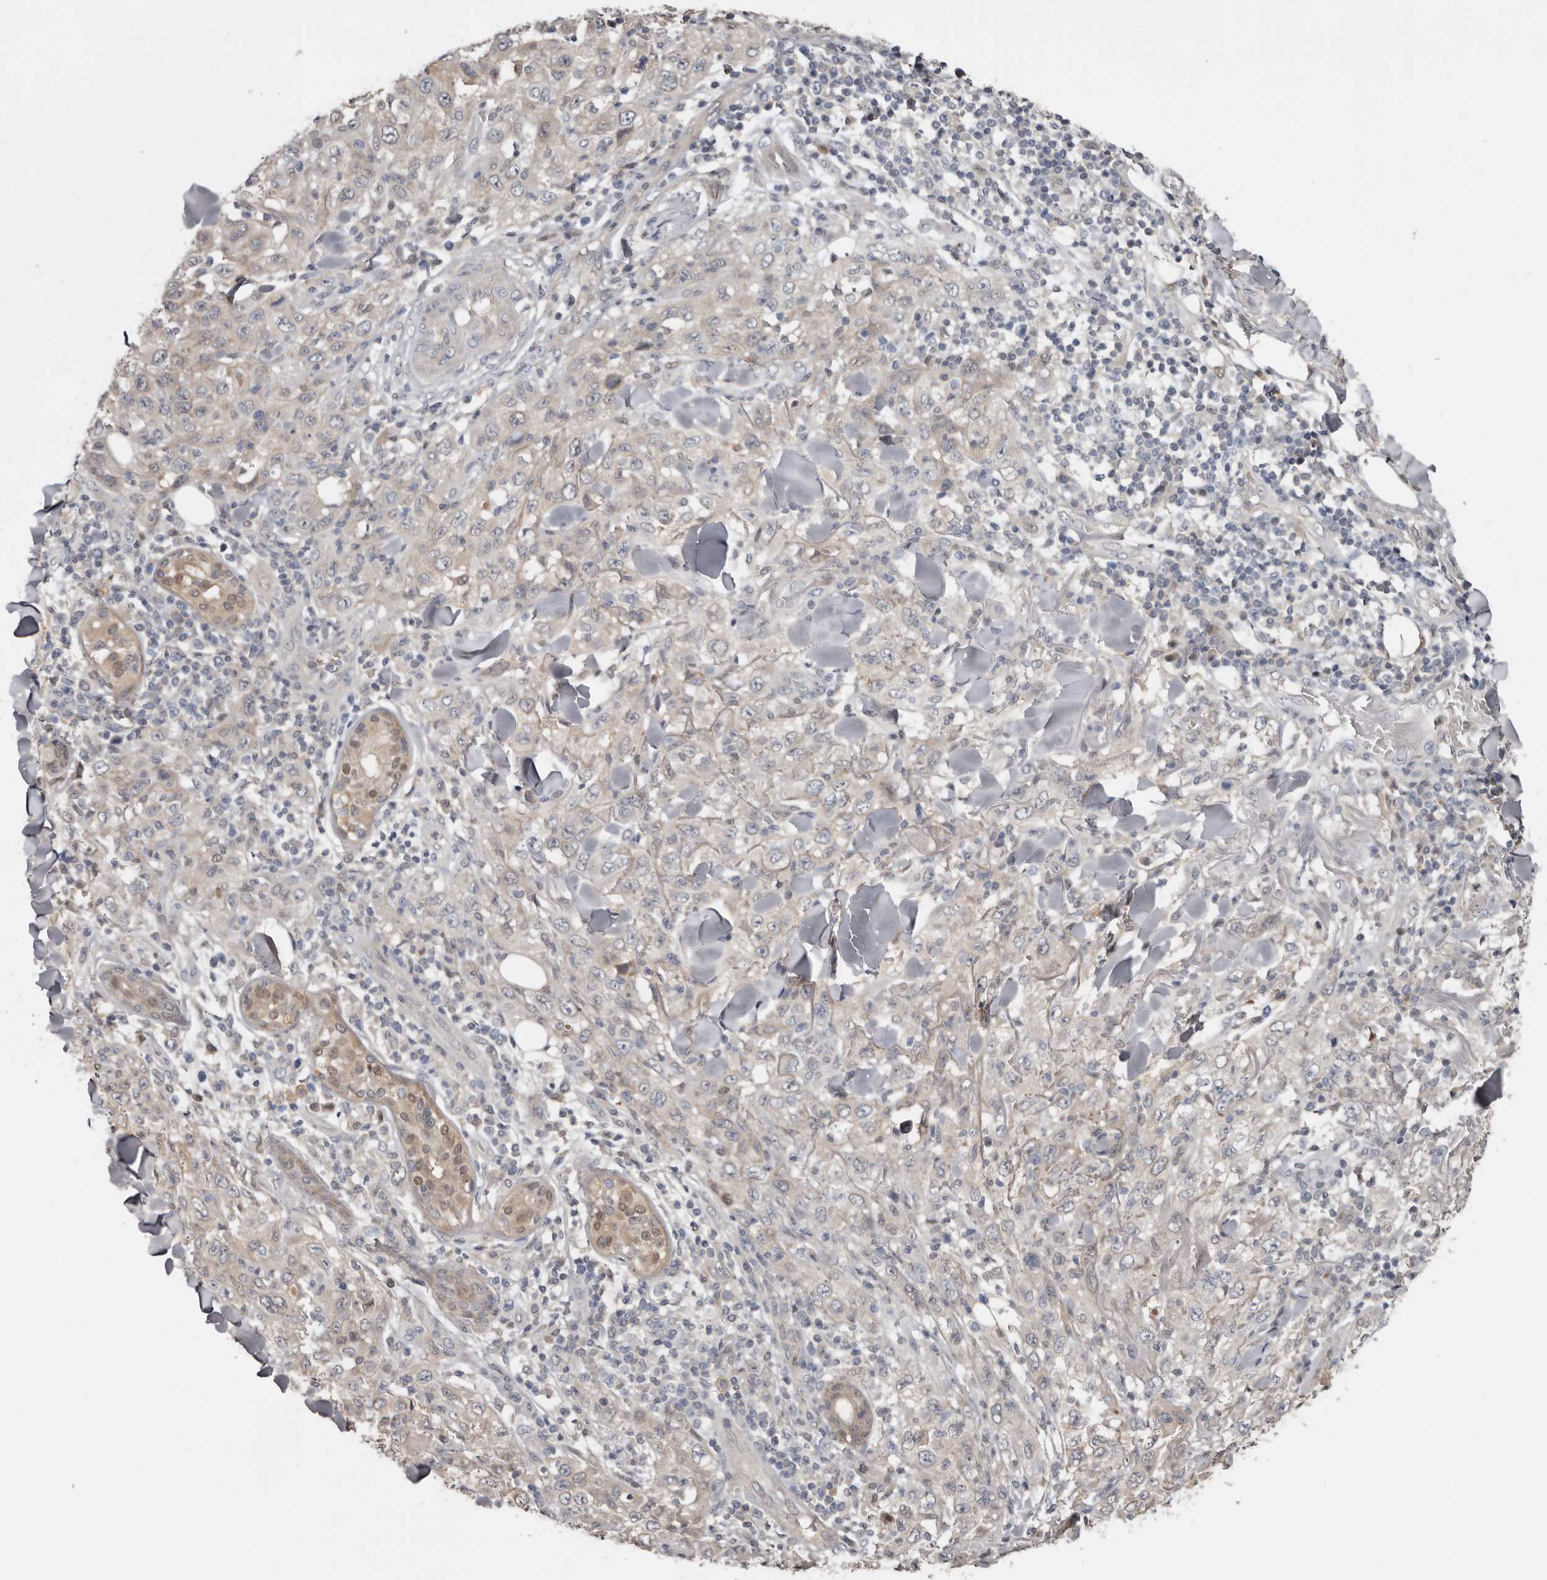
{"staining": {"intensity": "negative", "quantity": "none", "location": "none"}, "tissue": "skin cancer", "cell_type": "Tumor cells", "image_type": "cancer", "snomed": [{"axis": "morphology", "description": "Squamous cell carcinoma, NOS"}, {"axis": "topography", "description": "Skin"}], "caption": "The image exhibits no significant staining in tumor cells of squamous cell carcinoma (skin). The staining was performed using DAB (3,3'-diaminobenzidine) to visualize the protein expression in brown, while the nuclei were stained in blue with hematoxylin (Magnification: 20x).", "gene": "RBKS", "patient": {"sex": "female", "age": 88}}